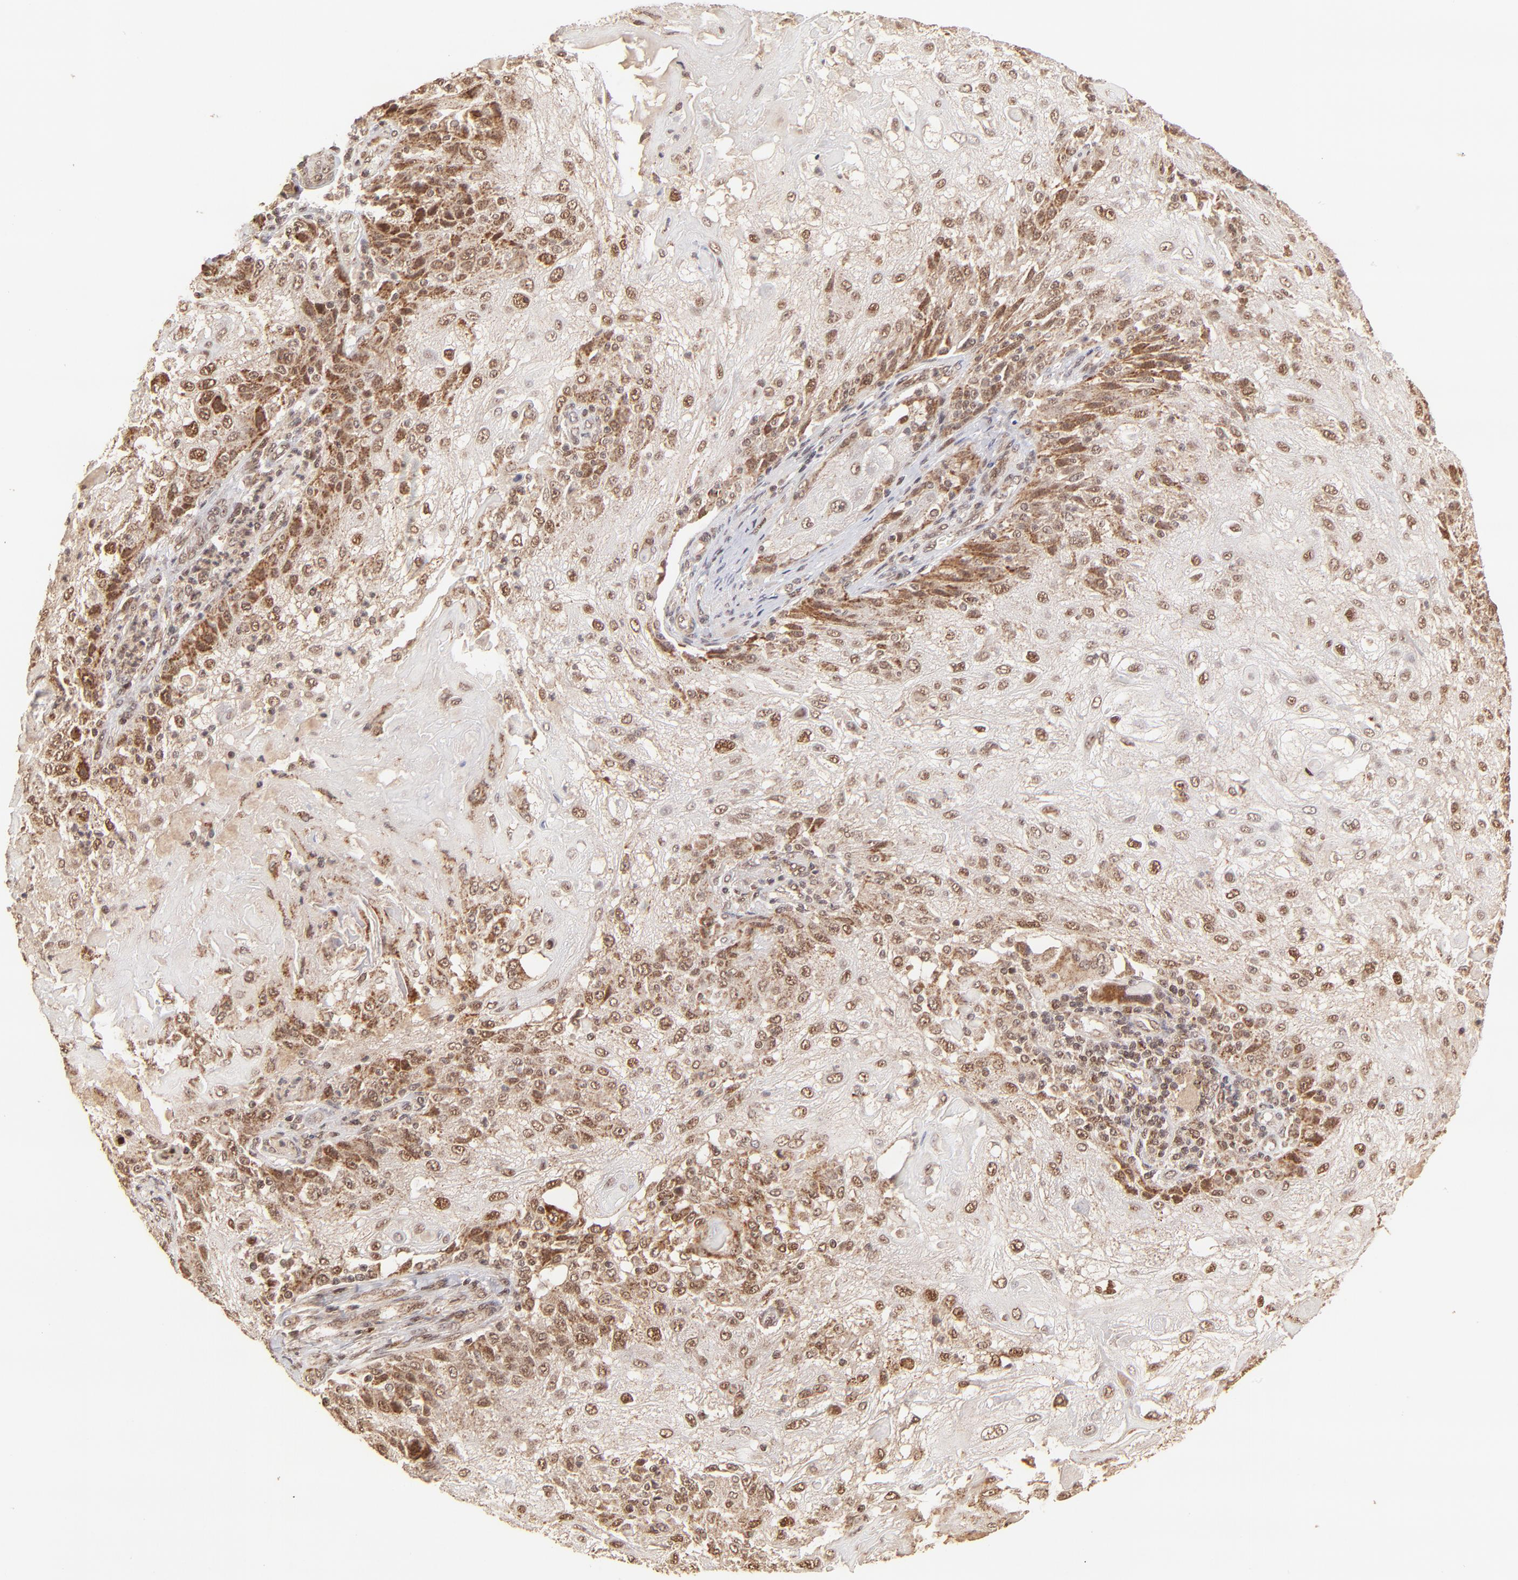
{"staining": {"intensity": "moderate", "quantity": ">75%", "location": "cytoplasmic/membranous,nuclear"}, "tissue": "skin cancer", "cell_type": "Tumor cells", "image_type": "cancer", "snomed": [{"axis": "morphology", "description": "Normal tissue, NOS"}, {"axis": "morphology", "description": "Squamous cell carcinoma, NOS"}, {"axis": "topography", "description": "Skin"}], "caption": "The photomicrograph reveals staining of squamous cell carcinoma (skin), revealing moderate cytoplasmic/membranous and nuclear protein staining (brown color) within tumor cells.", "gene": "MED15", "patient": {"sex": "female", "age": 83}}